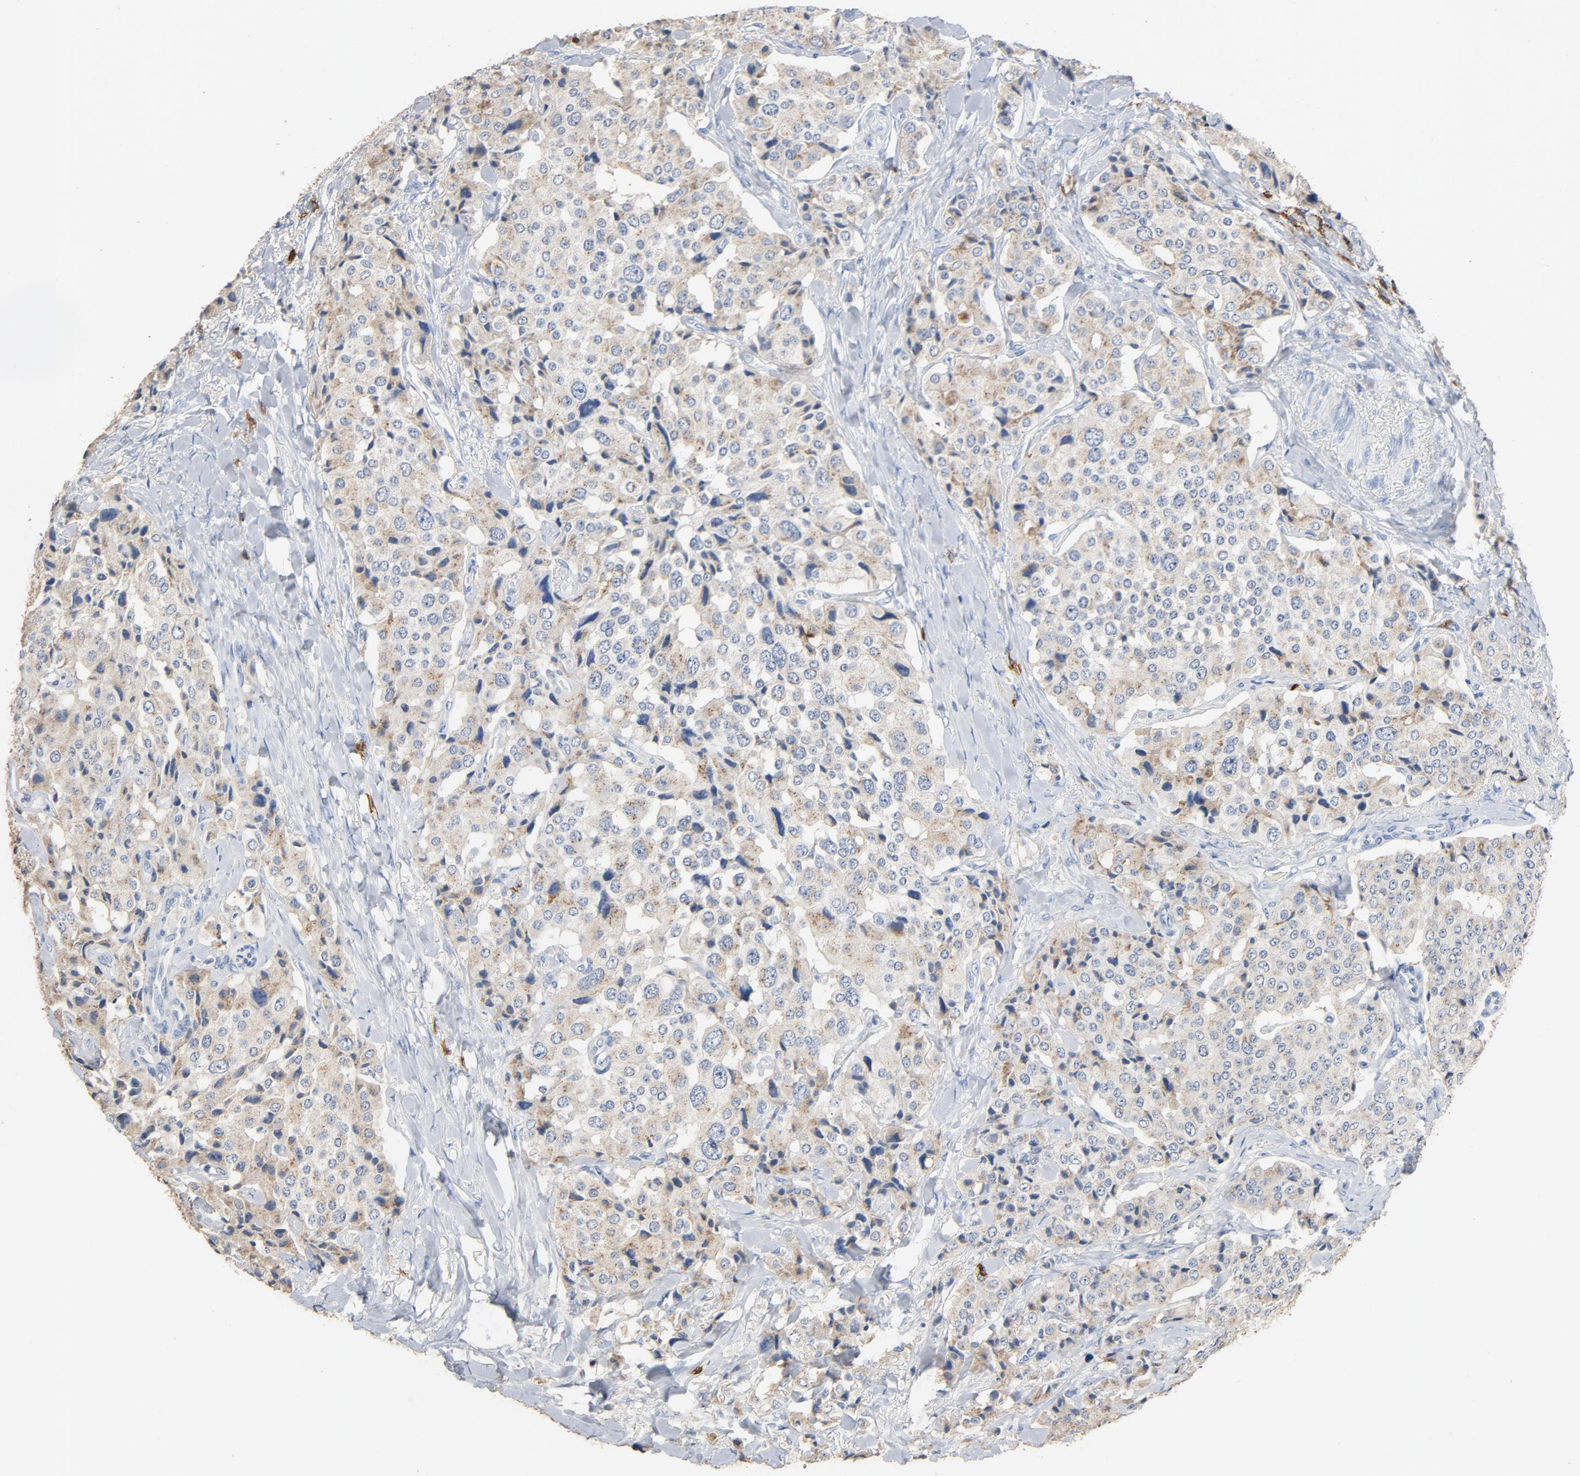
{"staining": {"intensity": "weak", "quantity": ">75%", "location": "cytoplasmic/membranous"}, "tissue": "carcinoid", "cell_type": "Tumor cells", "image_type": "cancer", "snomed": [{"axis": "morphology", "description": "Carcinoid, malignant, NOS"}, {"axis": "topography", "description": "Colon"}], "caption": "Tumor cells show weak cytoplasmic/membranous positivity in about >75% of cells in carcinoid. The protein of interest is stained brown, and the nuclei are stained in blue (DAB (3,3'-diaminobenzidine) IHC with brightfield microscopy, high magnification).", "gene": "CD247", "patient": {"sex": "female", "age": 61}}